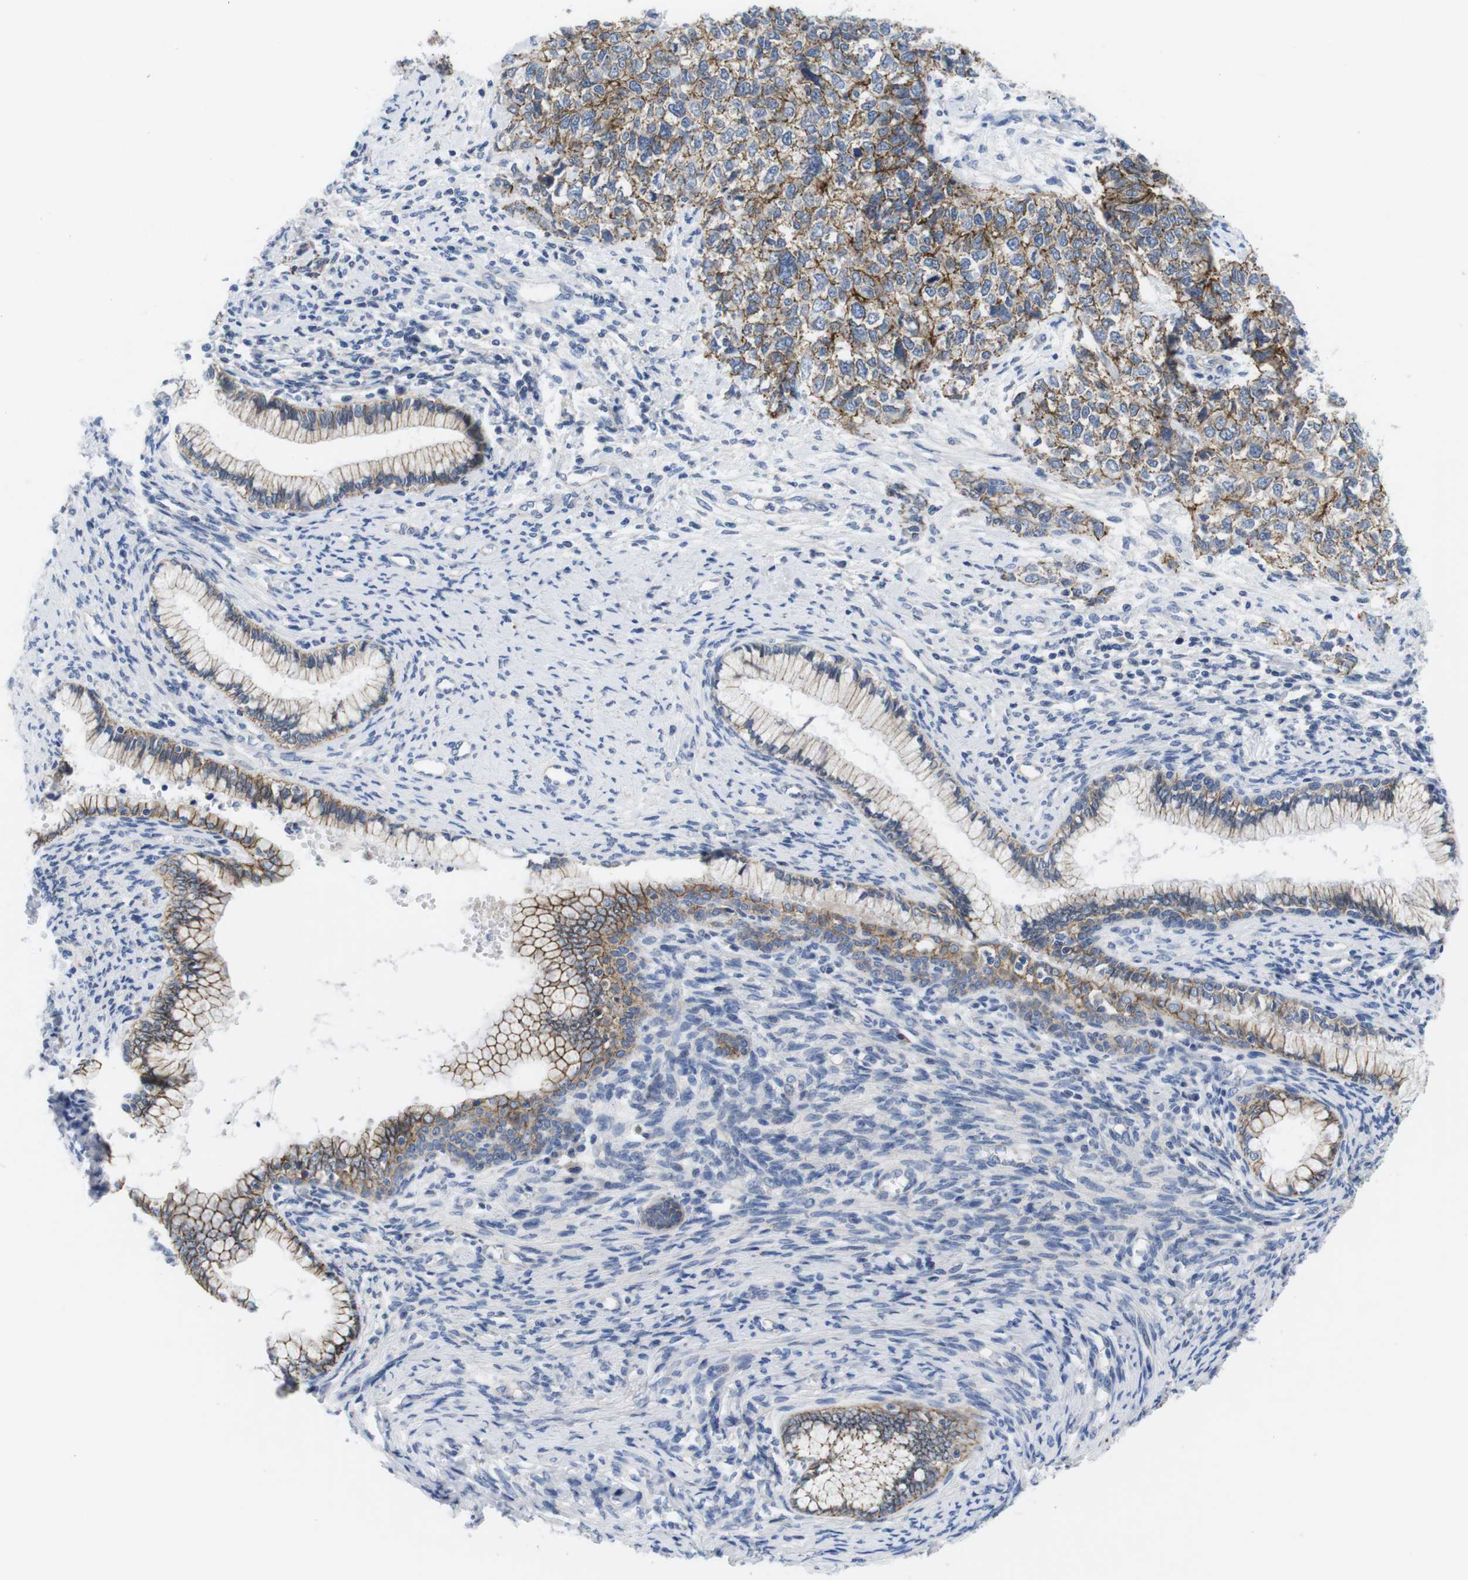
{"staining": {"intensity": "moderate", "quantity": ">75%", "location": "cytoplasmic/membranous"}, "tissue": "cervical cancer", "cell_type": "Tumor cells", "image_type": "cancer", "snomed": [{"axis": "morphology", "description": "Squamous cell carcinoma, NOS"}, {"axis": "topography", "description": "Cervix"}], "caption": "Cervical squamous cell carcinoma tissue reveals moderate cytoplasmic/membranous positivity in approximately >75% of tumor cells, visualized by immunohistochemistry. (Brightfield microscopy of DAB IHC at high magnification).", "gene": "SCRIB", "patient": {"sex": "female", "age": 63}}